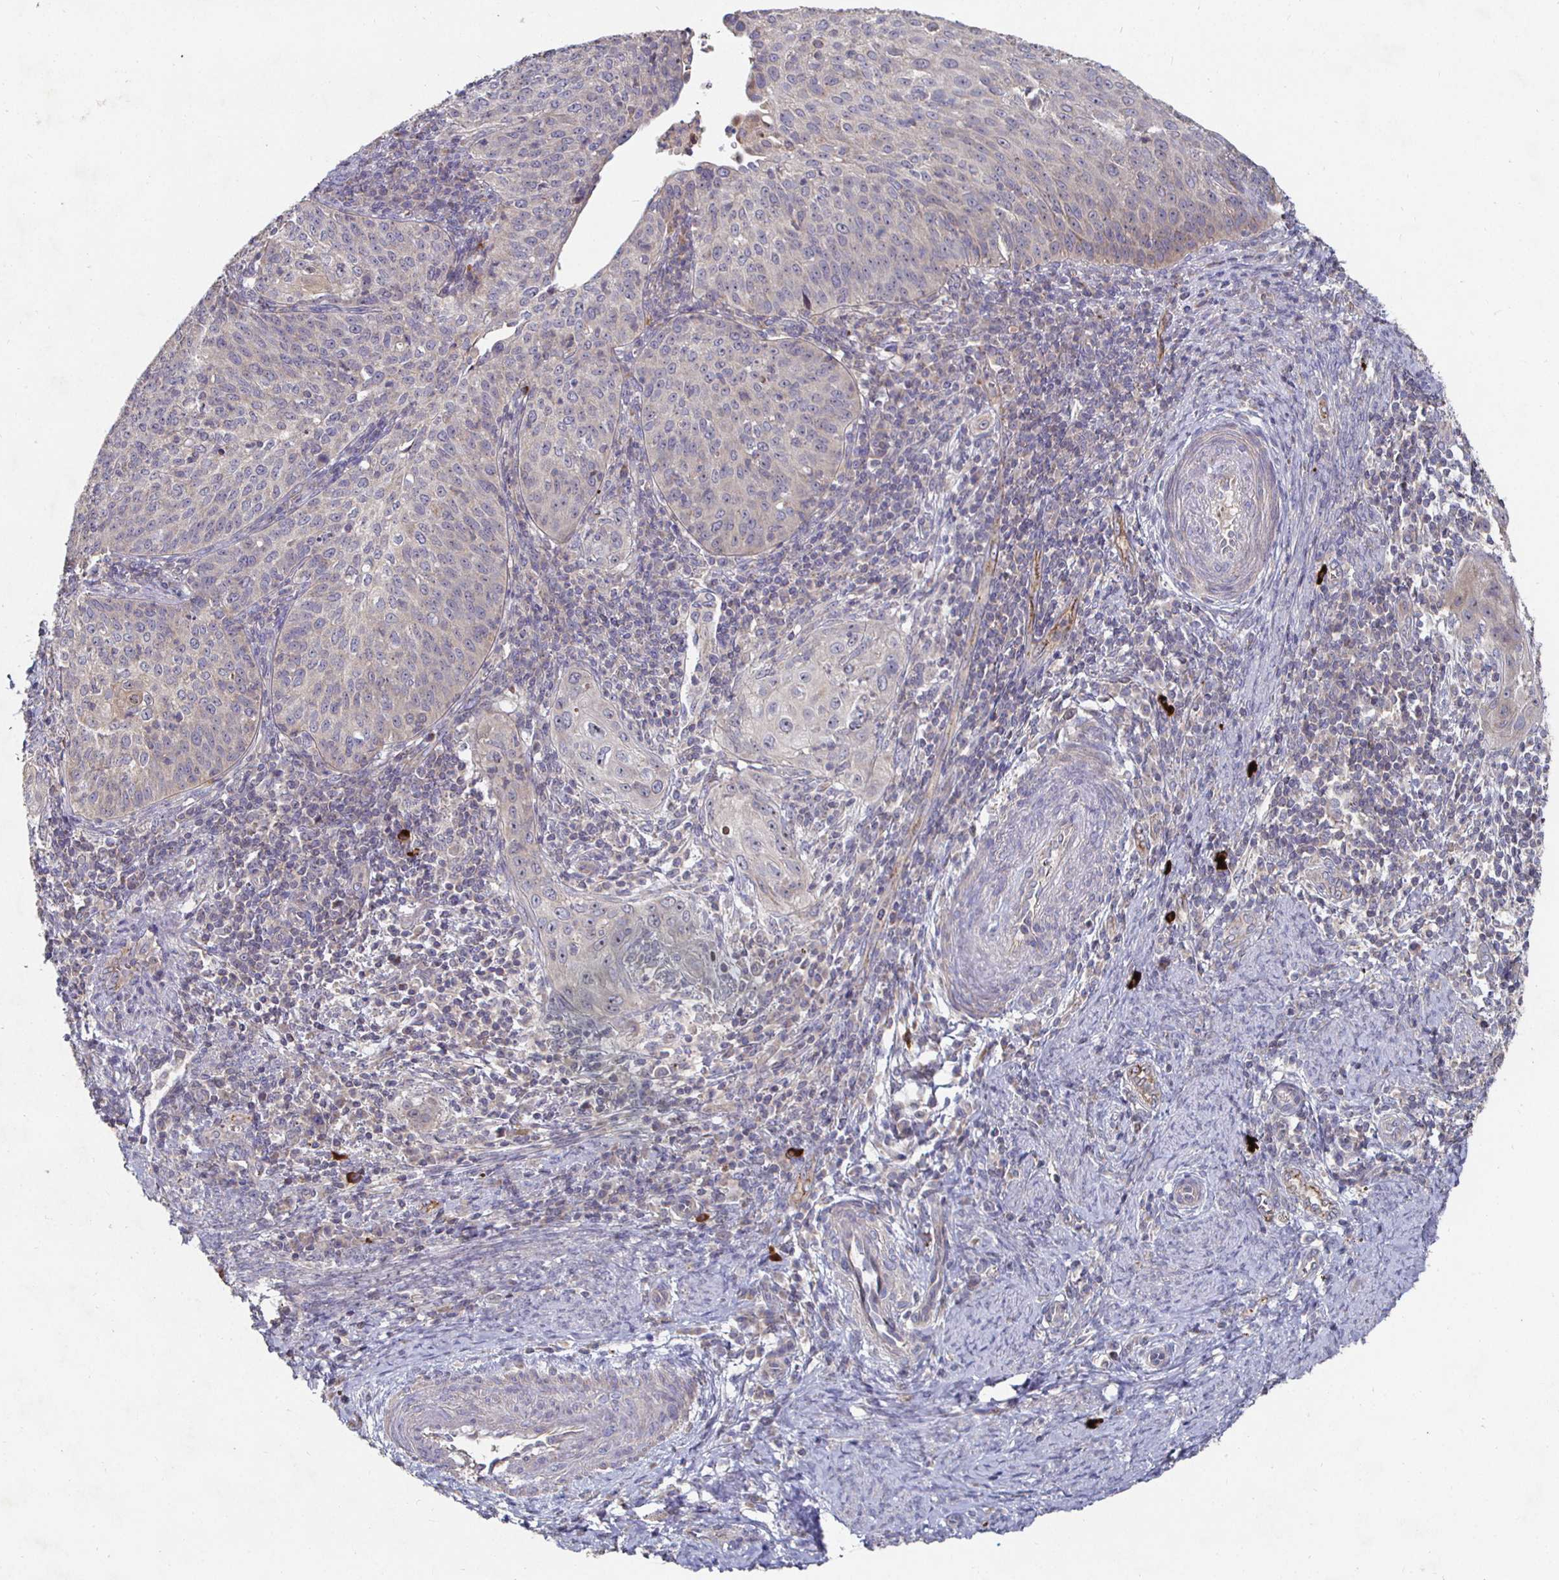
{"staining": {"intensity": "weak", "quantity": "25%-75%", "location": "cytoplasmic/membranous"}, "tissue": "cervical cancer", "cell_type": "Tumor cells", "image_type": "cancer", "snomed": [{"axis": "morphology", "description": "Squamous cell carcinoma, NOS"}, {"axis": "topography", "description": "Cervix"}], "caption": "High-magnification brightfield microscopy of cervical squamous cell carcinoma stained with DAB (brown) and counterstained with hematoxylin (blue). tumor cells exhibit weak cytoplasmic/membranous staining is identified in approximately25%-75% of cells. Nuclei are stained in blue.", "gene": "NRSN1", "patient": {"sex": "female", "age": 30}}